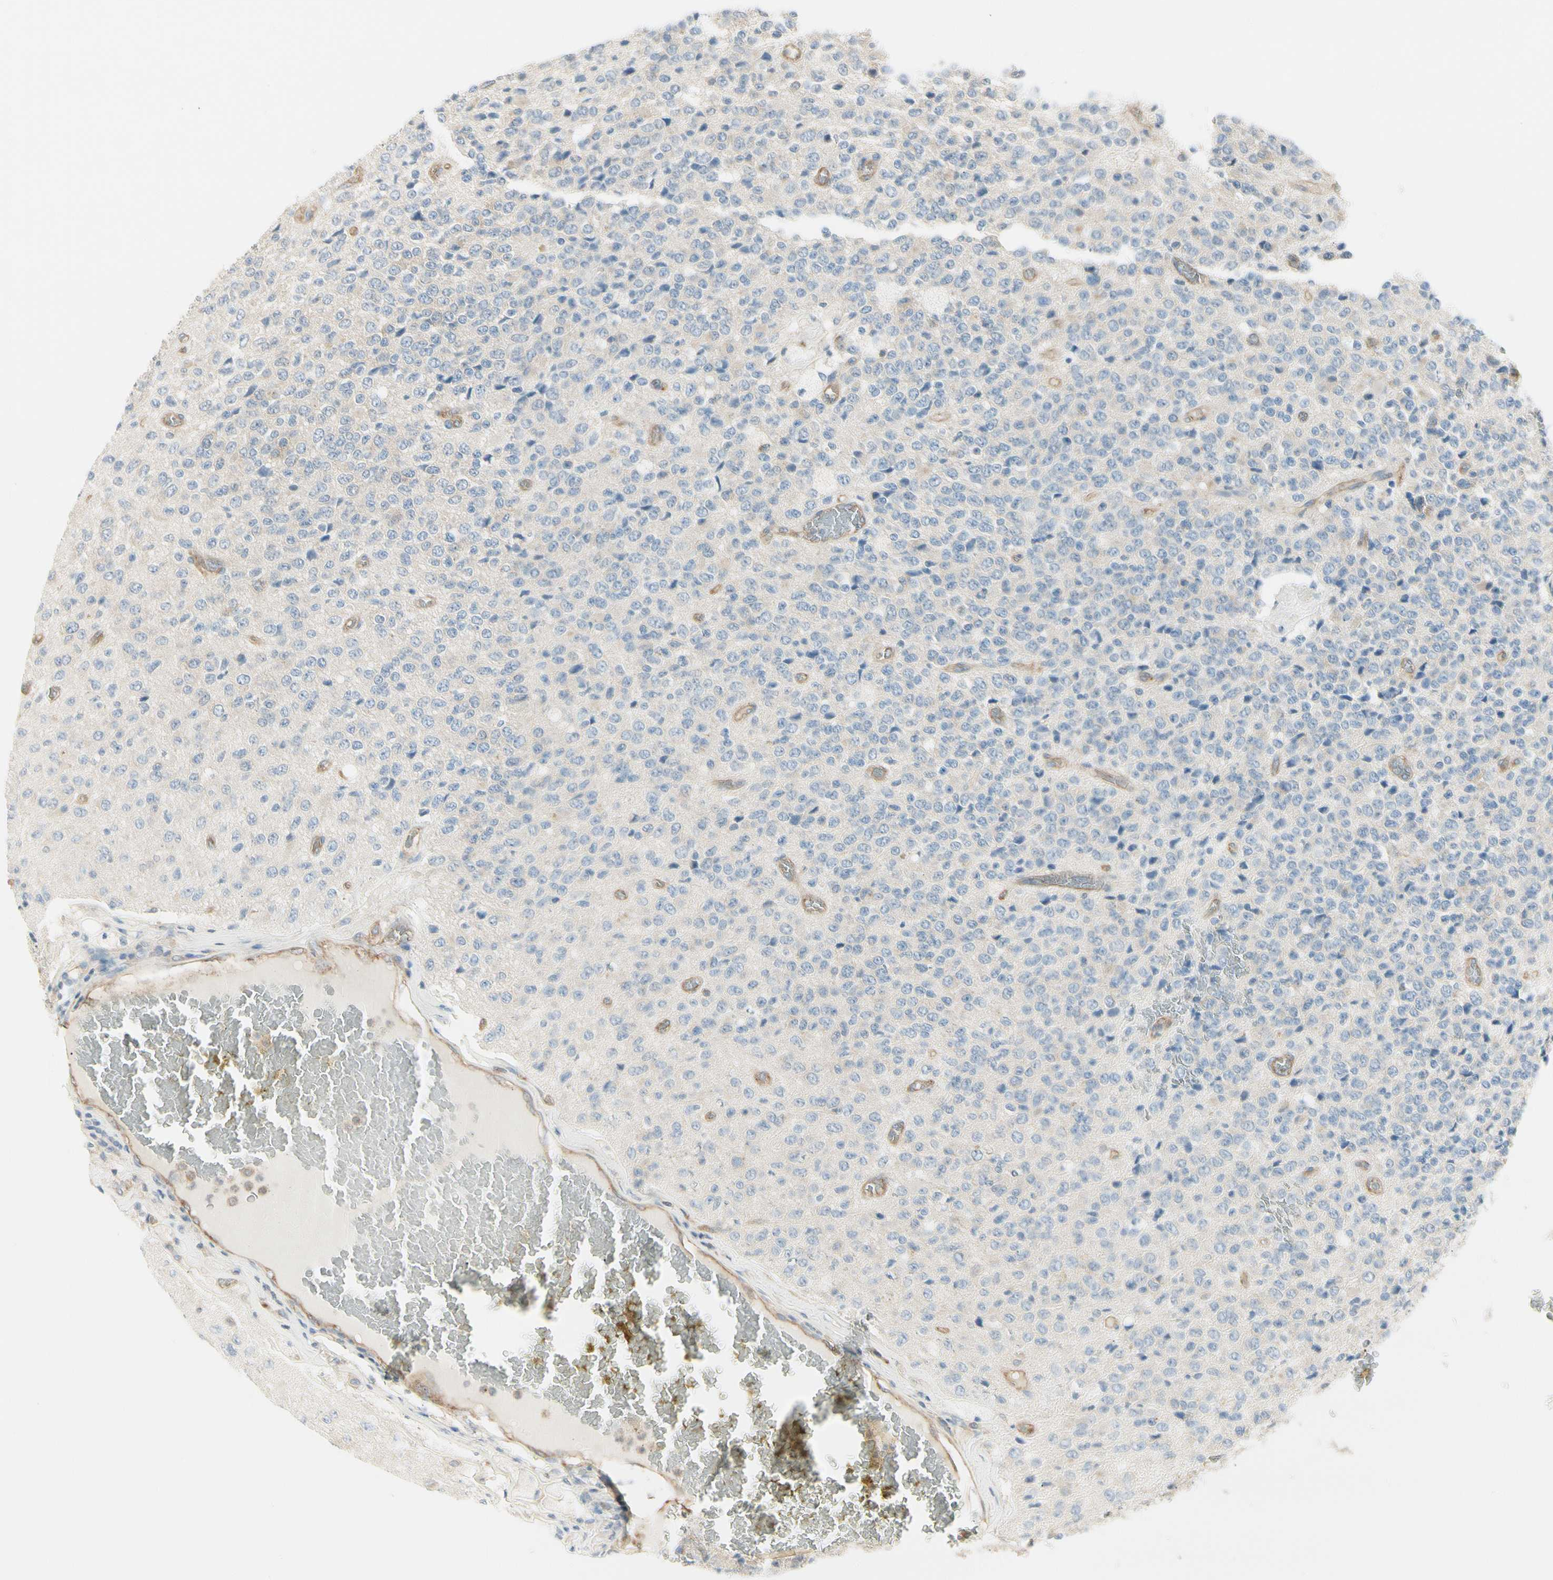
{"staining": {"intensity": "negative", "quantity": "none", "location": "none"}, "tissue": "glioma", "cell_type": "Tumor cells", "image_type": "cancer", "snomed": [{"axis": "morphology", "description": "Glioma, malignant, High grade"}, {"axis": "topography", "description": "pancreas cauda"}], "caption": "This histopathology image is of malignant glioma (high-grade) stained with immunohistochemistry to label a protein in brown with the nuclei are counter-stained blue. There is no expression in tumor cells.", "gene": "AGFG1", "patient": {"sex": "male", "age": 60}}